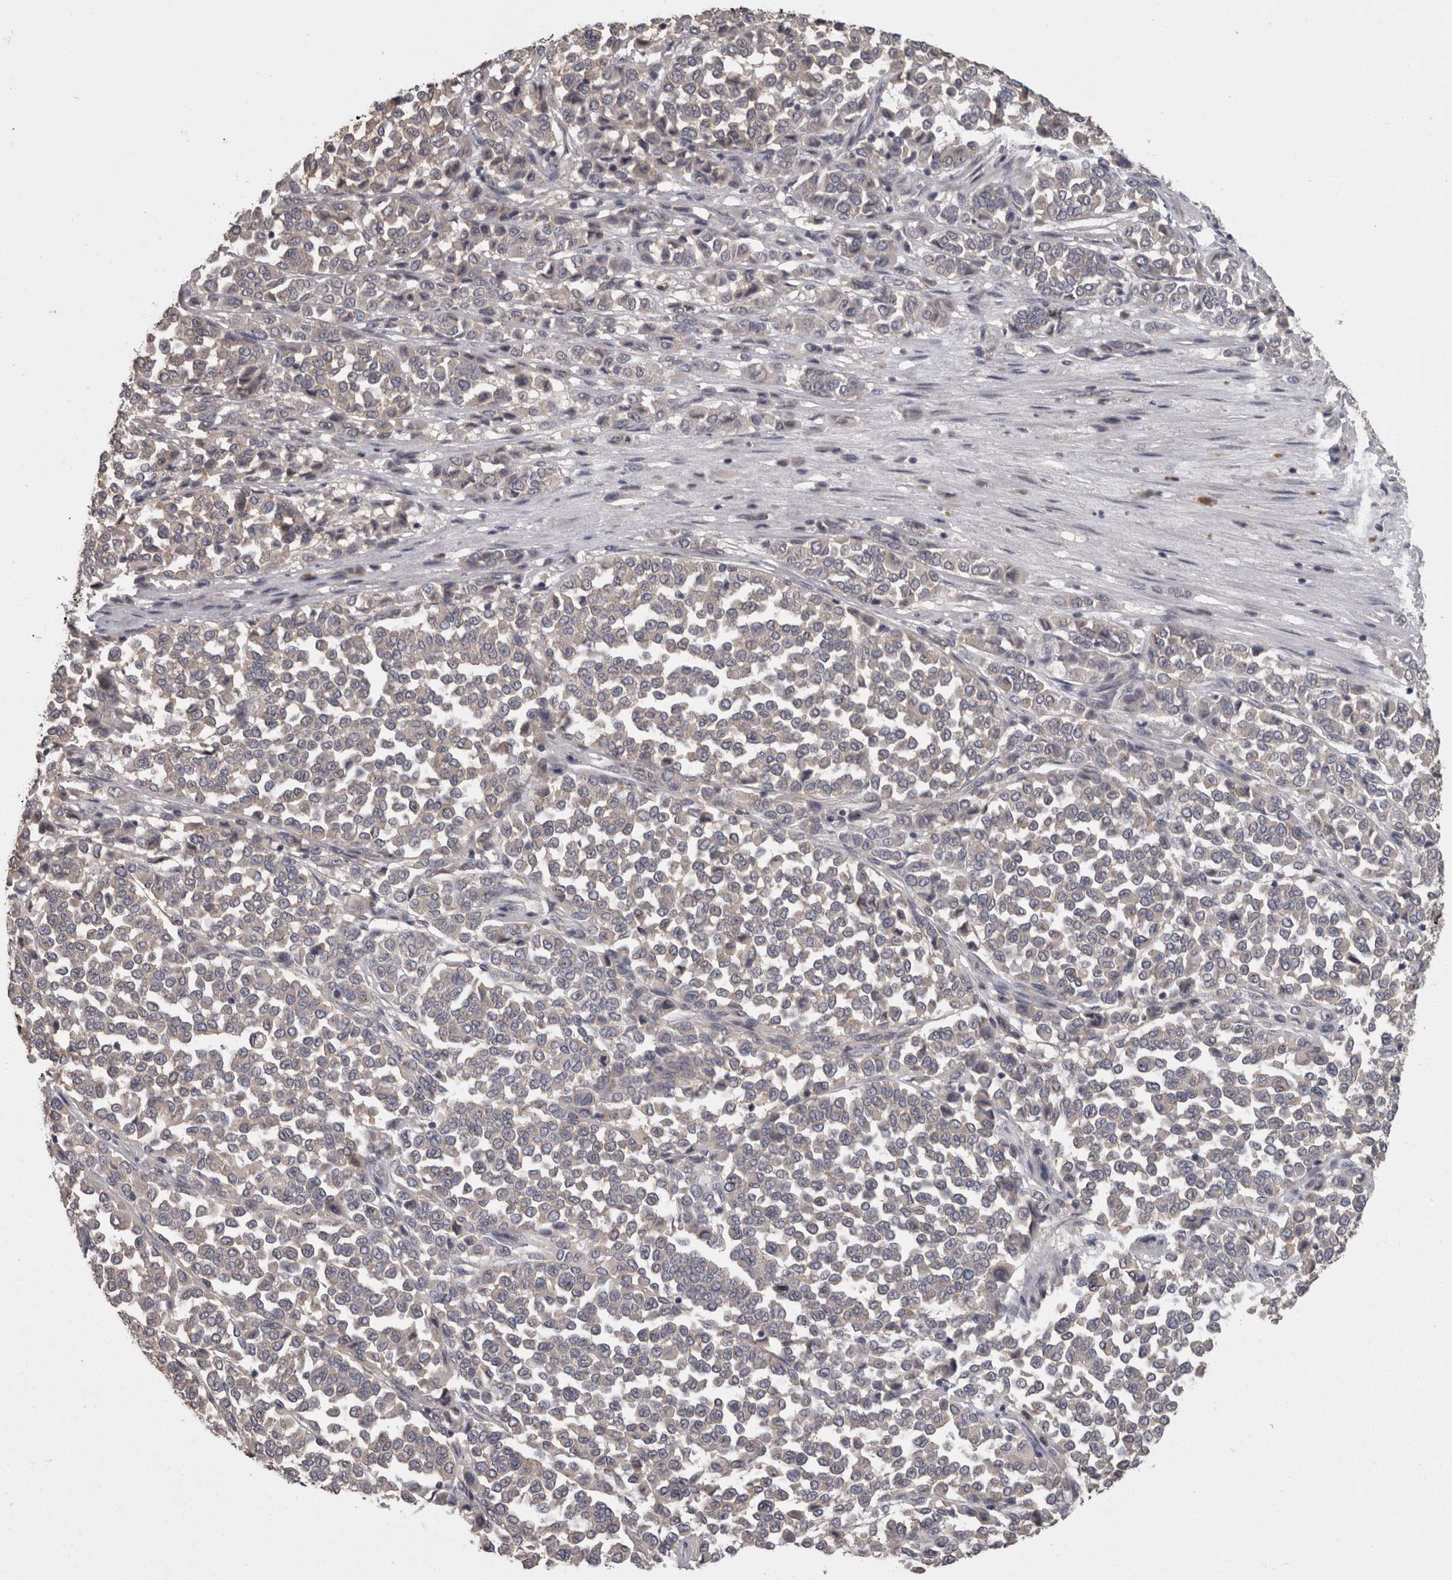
{"staining": {"intensity": "negative", "quantity": "none", "location": "none"}, "tissue": "melanoma", "cell_type": "Tumor cells", "image_type": "cancer", "snomed": [{"axis": "morphology", "description": "Malignant melanoma, Metastatic site"}, {"axis": "topography", "description": "Pancreas"}], "caption": "An IHC histopathology image of melanoma is shown. There is no staining in tumor cells of melanoma.", "gene": "PCM1", "patient": {"sex": "female", "age": 30}}